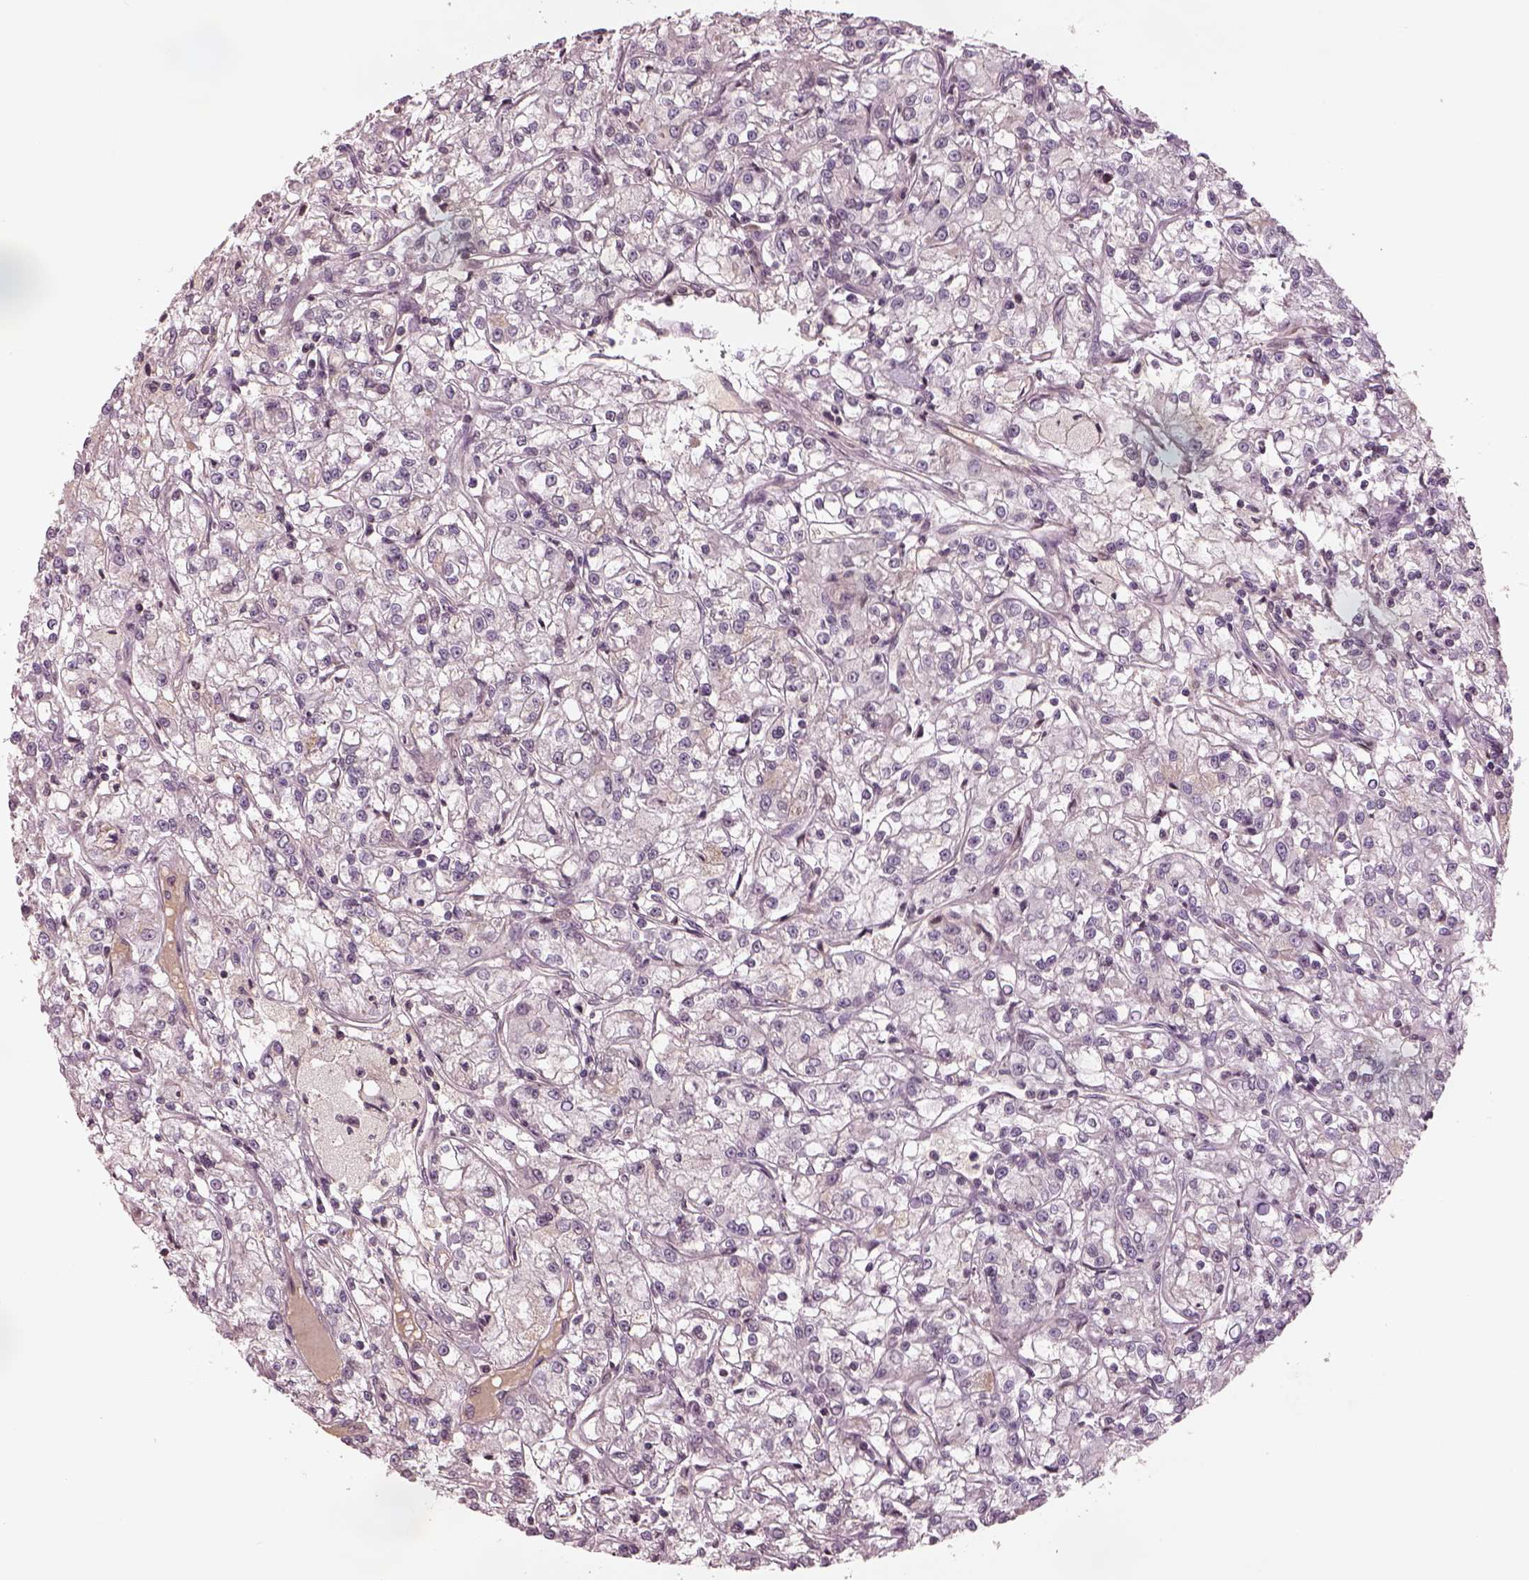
{"staining": {"intensity": "weak", "quantity": "<25%", "location": "cytoplasmic/membranous"}, "tissue": "renal cancer", "cell_type": "Tumor cells", "image_type": "cancer", "snomed": [{"axis": "morphology", "description": "Adenocarcinoma, NOS"}, {"axis": "topography", "description": "Kidney"}], "caption": "Adenocarcinoma (renal) was stained to show a protein in brown. There is no significant expression in tumor cells. (DAB immunohistochemistry, high magnification).", "gene": "TLX3", "patient": {"sex": "female", "age": 59}}